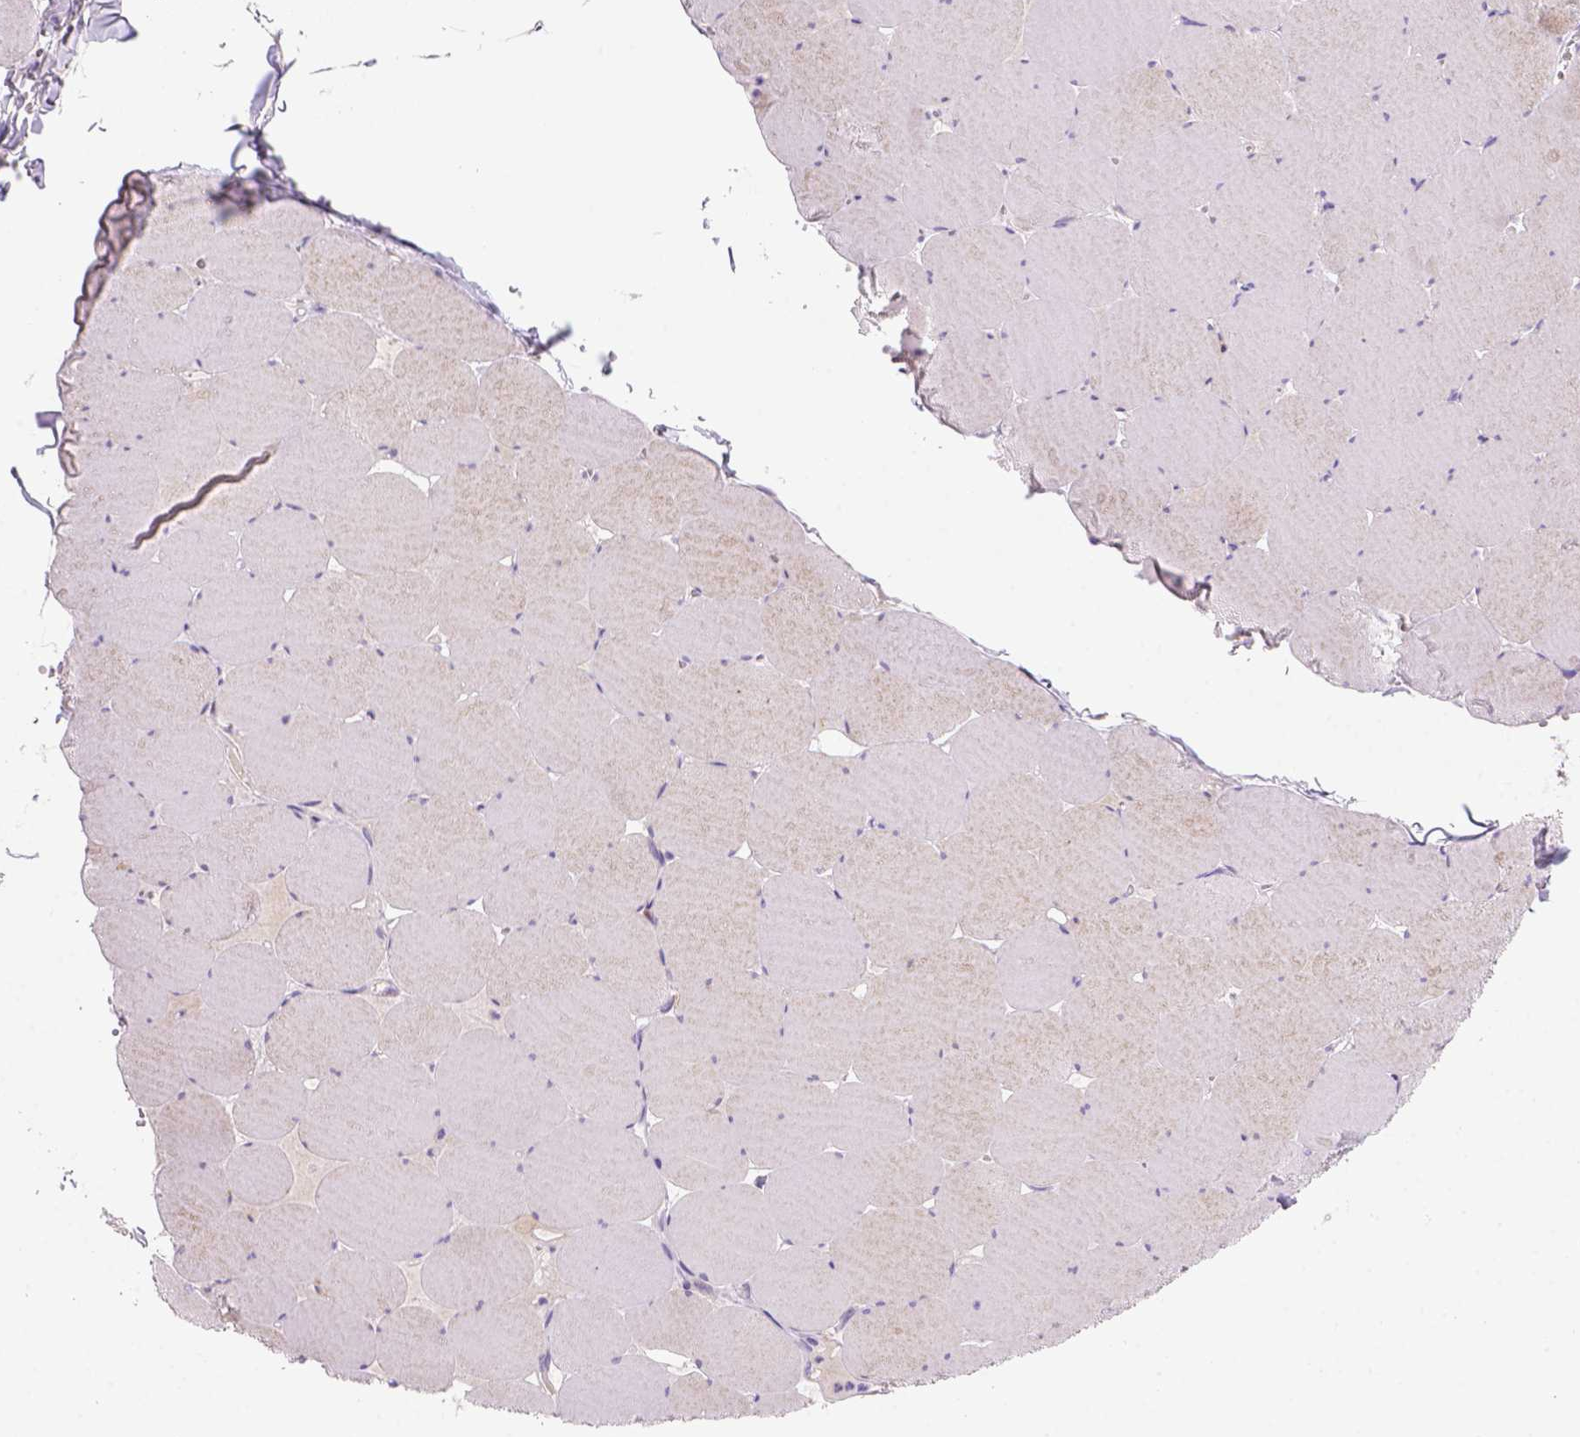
{"staining": {"intensity": "negative", "quantity": "none", "location": "none"}, "tissue": "skeletal muscle", "cell_type": "Myocytes", "image_type": "normal", "snomed": [{"axis": "morphology", "description": "Normal tissue, NOS"}, {"axis": "morphology", "description": "Malignant melanoma, Metastatic site"}, {"axis": "topography", "description": "Skeletal muscle"}], "caption": "A high-resolution photomicrograph shows immunohistochemistry (IHC) staining of unremarkable skeletal muscle, which shows no significant positivity in myocytes.", "gene": "CD3E", "patient": {"sex": "male", "age": 50}}